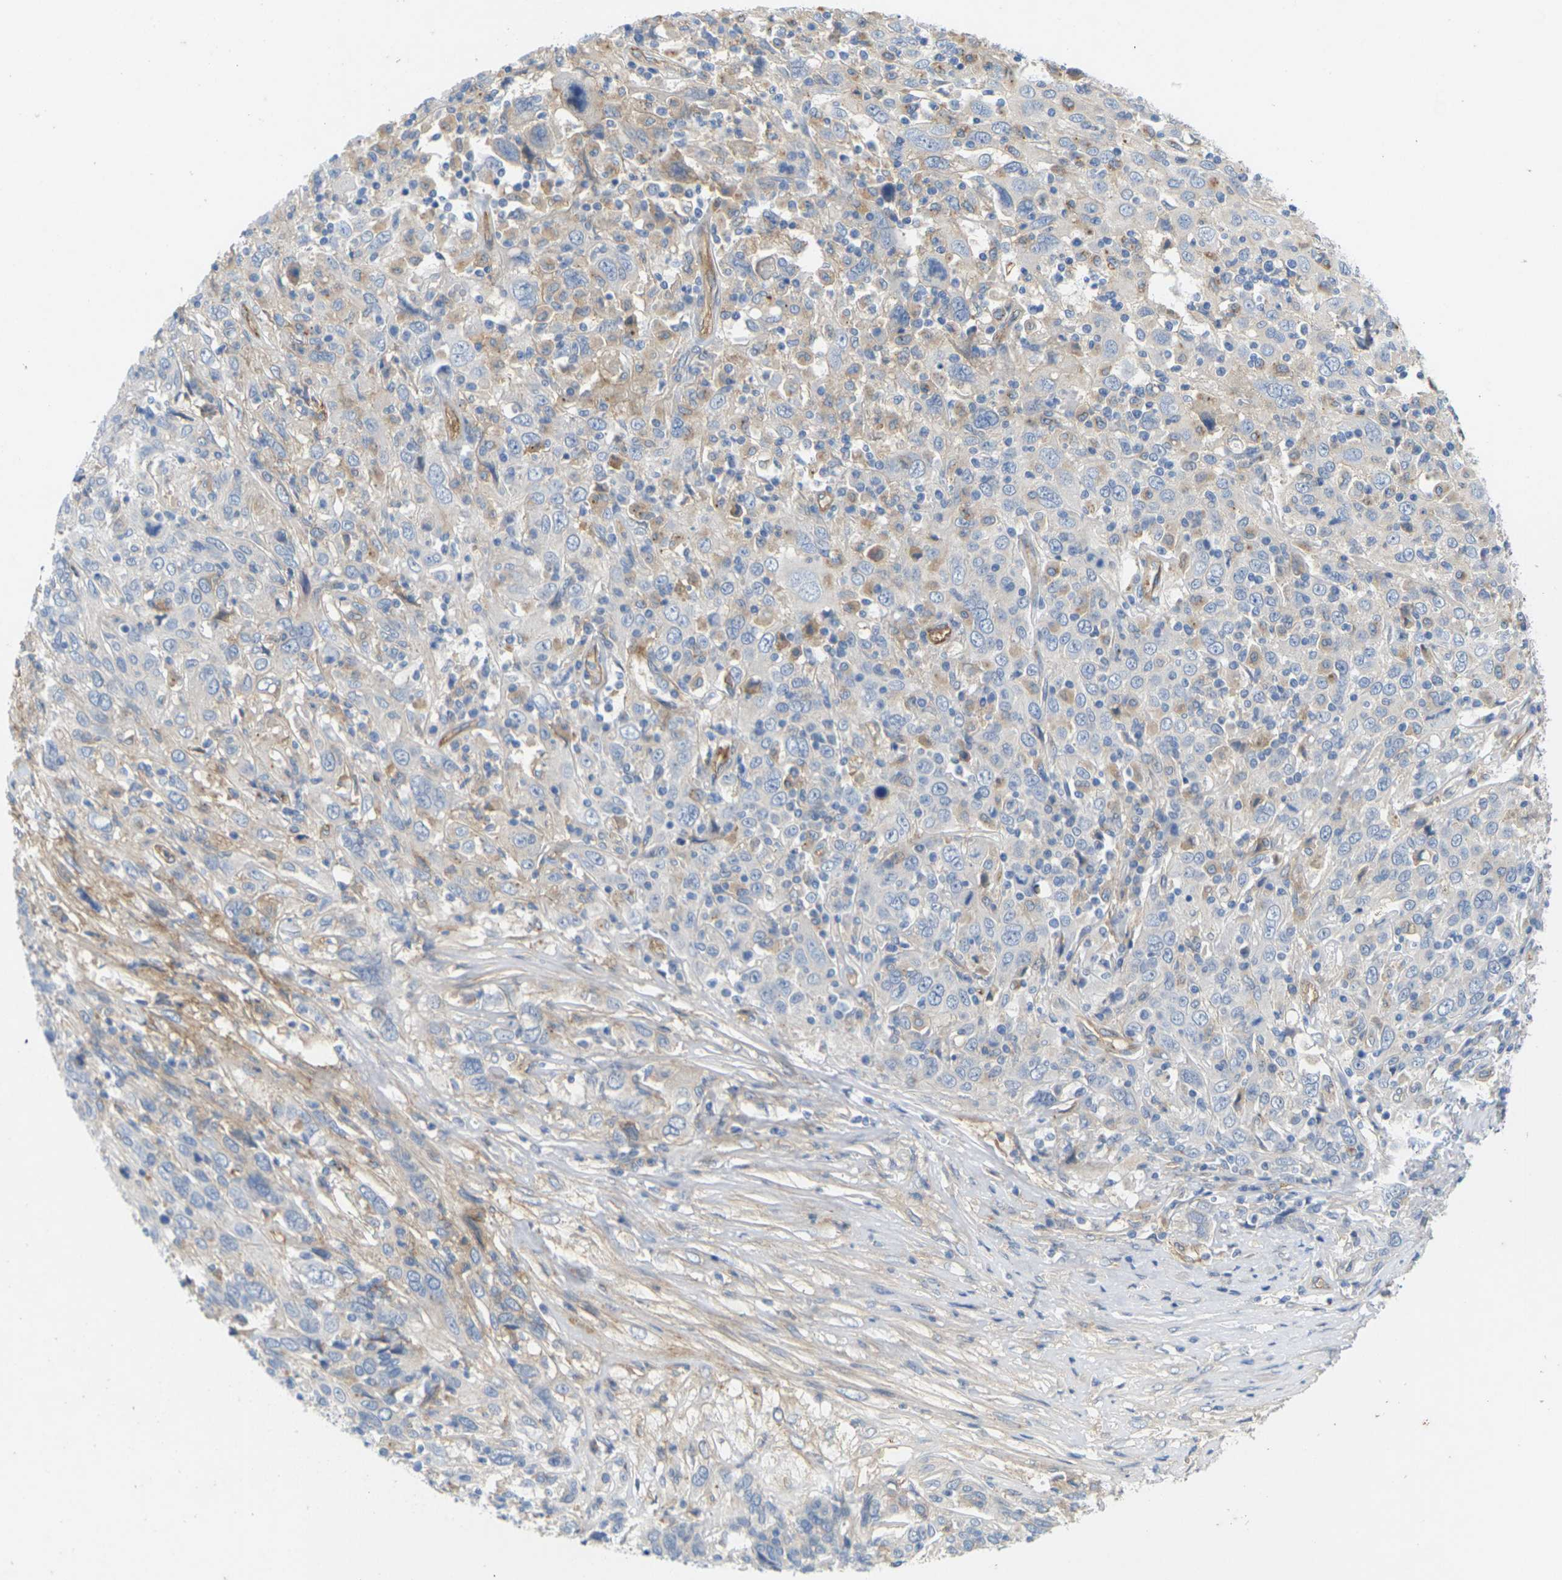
{"staining": {"intensity": "negative", "quantity": "none", "location": "none"}, "tissue": "cervical cancer", "cell_type": "Tumor cells", "image_type": "cancer", "snomed": [{"axis": "morphology", "description": "Squamous cell carcinoma, NOS"}, {"axis": "topography", "description": "Cervix"}], "caption": "Tumor cells show no significant expression in cervical squamous cell carcinoma.", "gene": "ITGA5", "patient": {"sex": "female", "age": 46}}